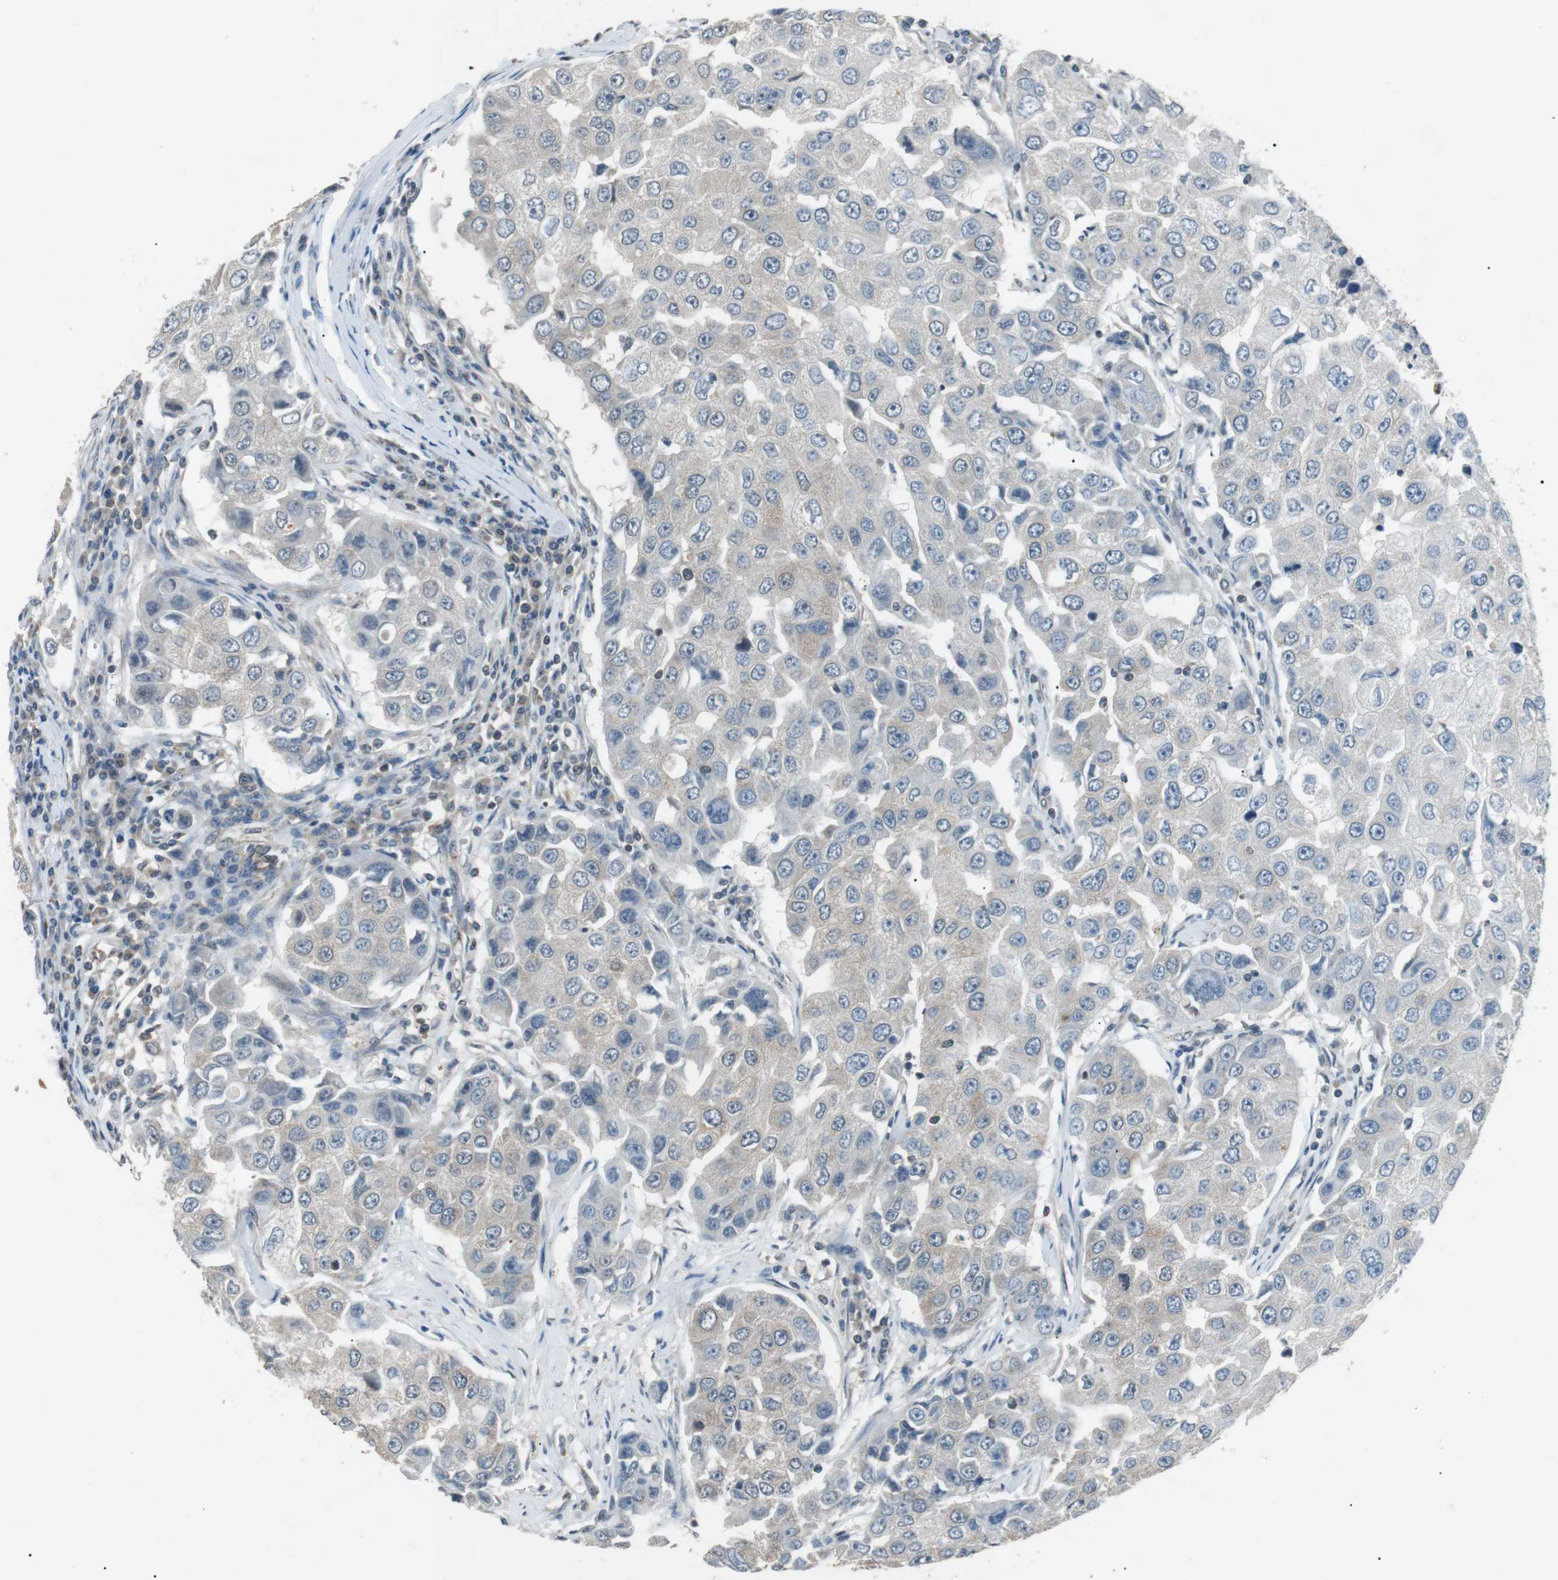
{"staining": {"intensity": "negative", "quantity": "none", "location": "none"}, "tissue": "breast cancer", "cell_type": "Tumor cells", "image_type": "cancer", "snomed": [{"axis": "morphology", "description": "Duct carcinoma"}, {"axis": "topography", "description": "Breast"}], "caption": "This is a histopathology image of immunohistochemistry staining of breast cancer (infiltrating ductal carcinoma), which shows no expression in tumor cells. (Stains: DAB (3,3'-diaminobenzidine) immunohistochemistry (IHC) with hematoxylin counter stain, Microscopy: brightfield microscopy at high magnification).", "gene": "NEK7", "patient": {"sex": "female", "age": 27}}